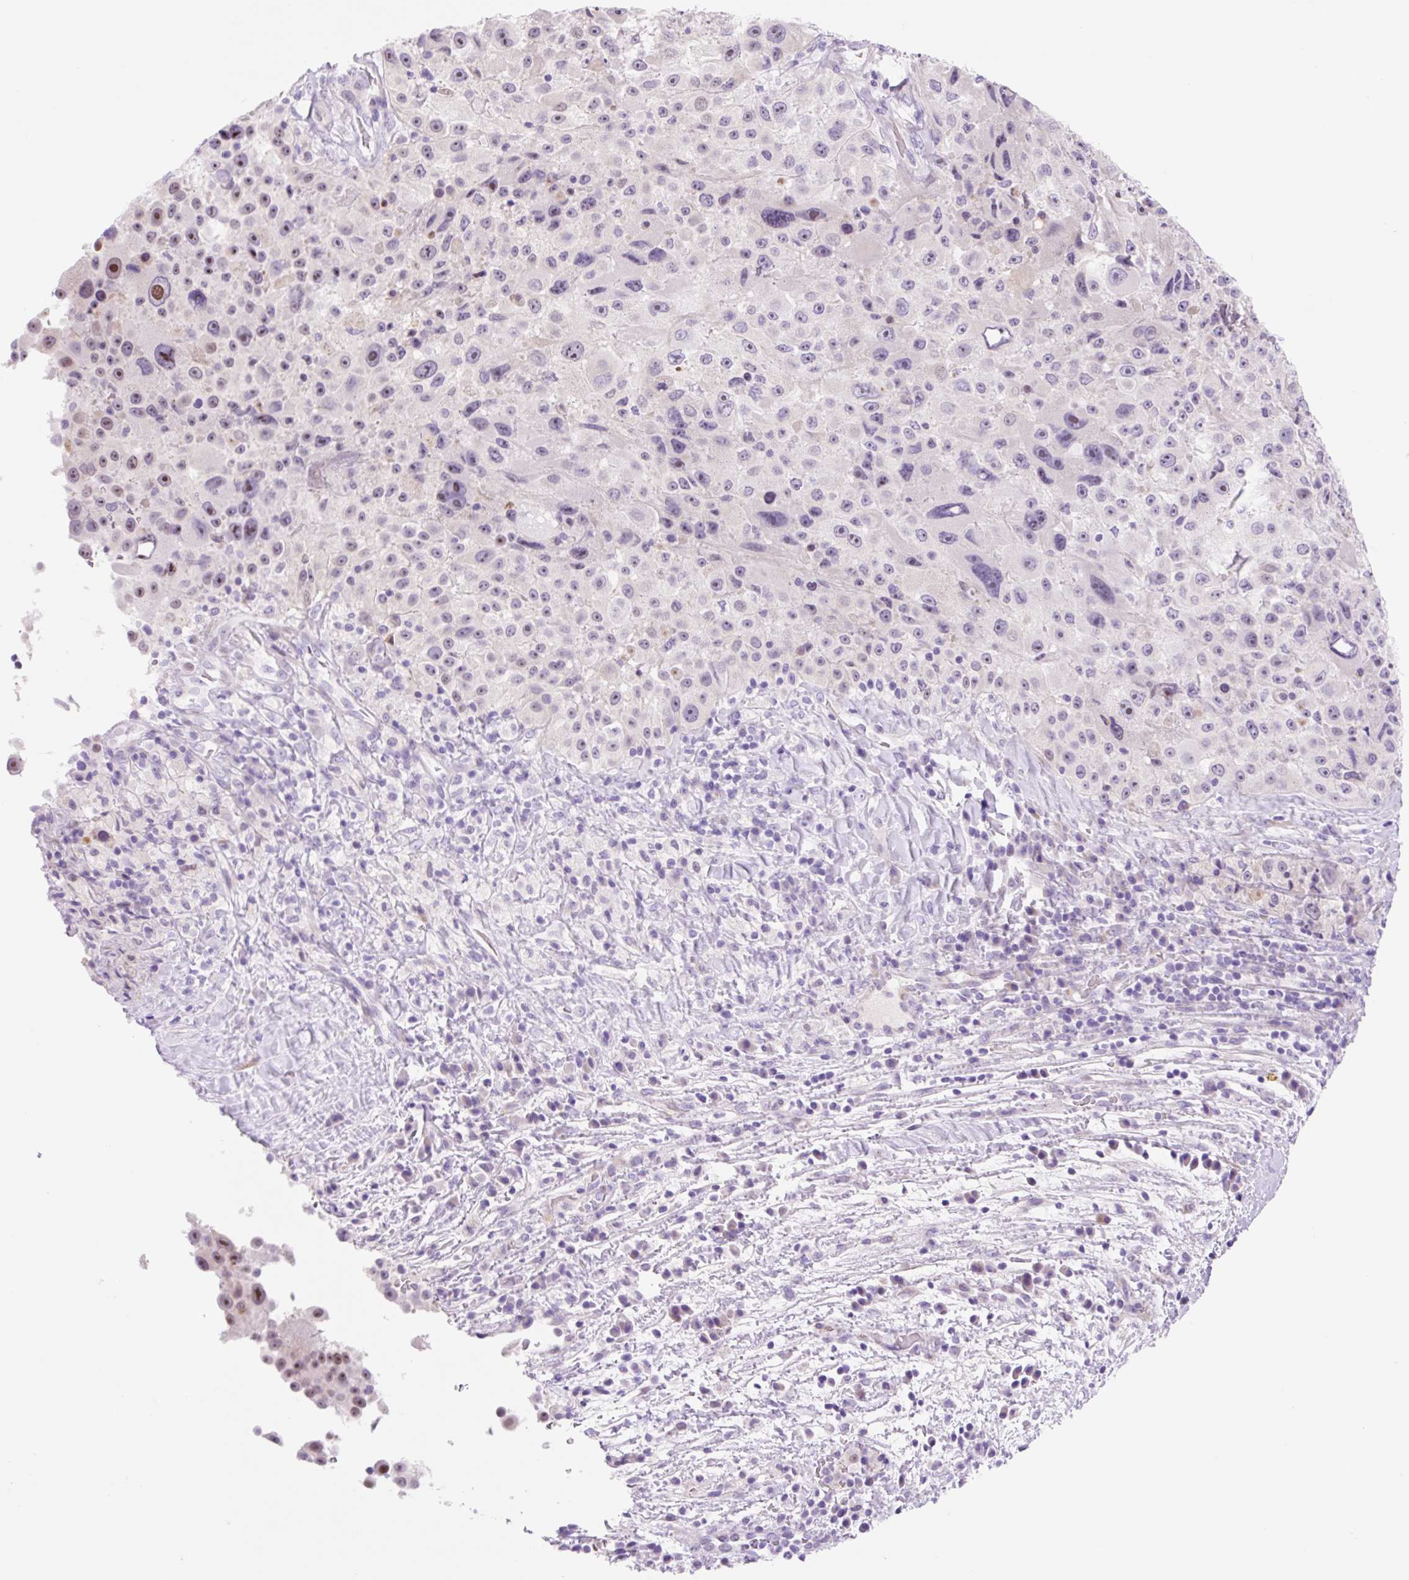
{"staining": {"intensity": "moderate", "quantity": "<25%", "location": "nuclear"}, "tissue": "melanoma", "cell_type": "Tumor cells", "image_type": "cancer", "snomed": [{"axis": "morphology", "description": "Malignant melanoma, Metastatic site"}, {"axis": "topography", "description": "Lymph node"}], "caption": "Immunohistochemistry (IHC) (DAB) staining of malignant melanoma (metastatic site) demonstrates moderate nuclear protein expression in approximately <25% of tumor cells.", "gene": "ZNF121", "patient": {"sex": "male", "age": 62}}